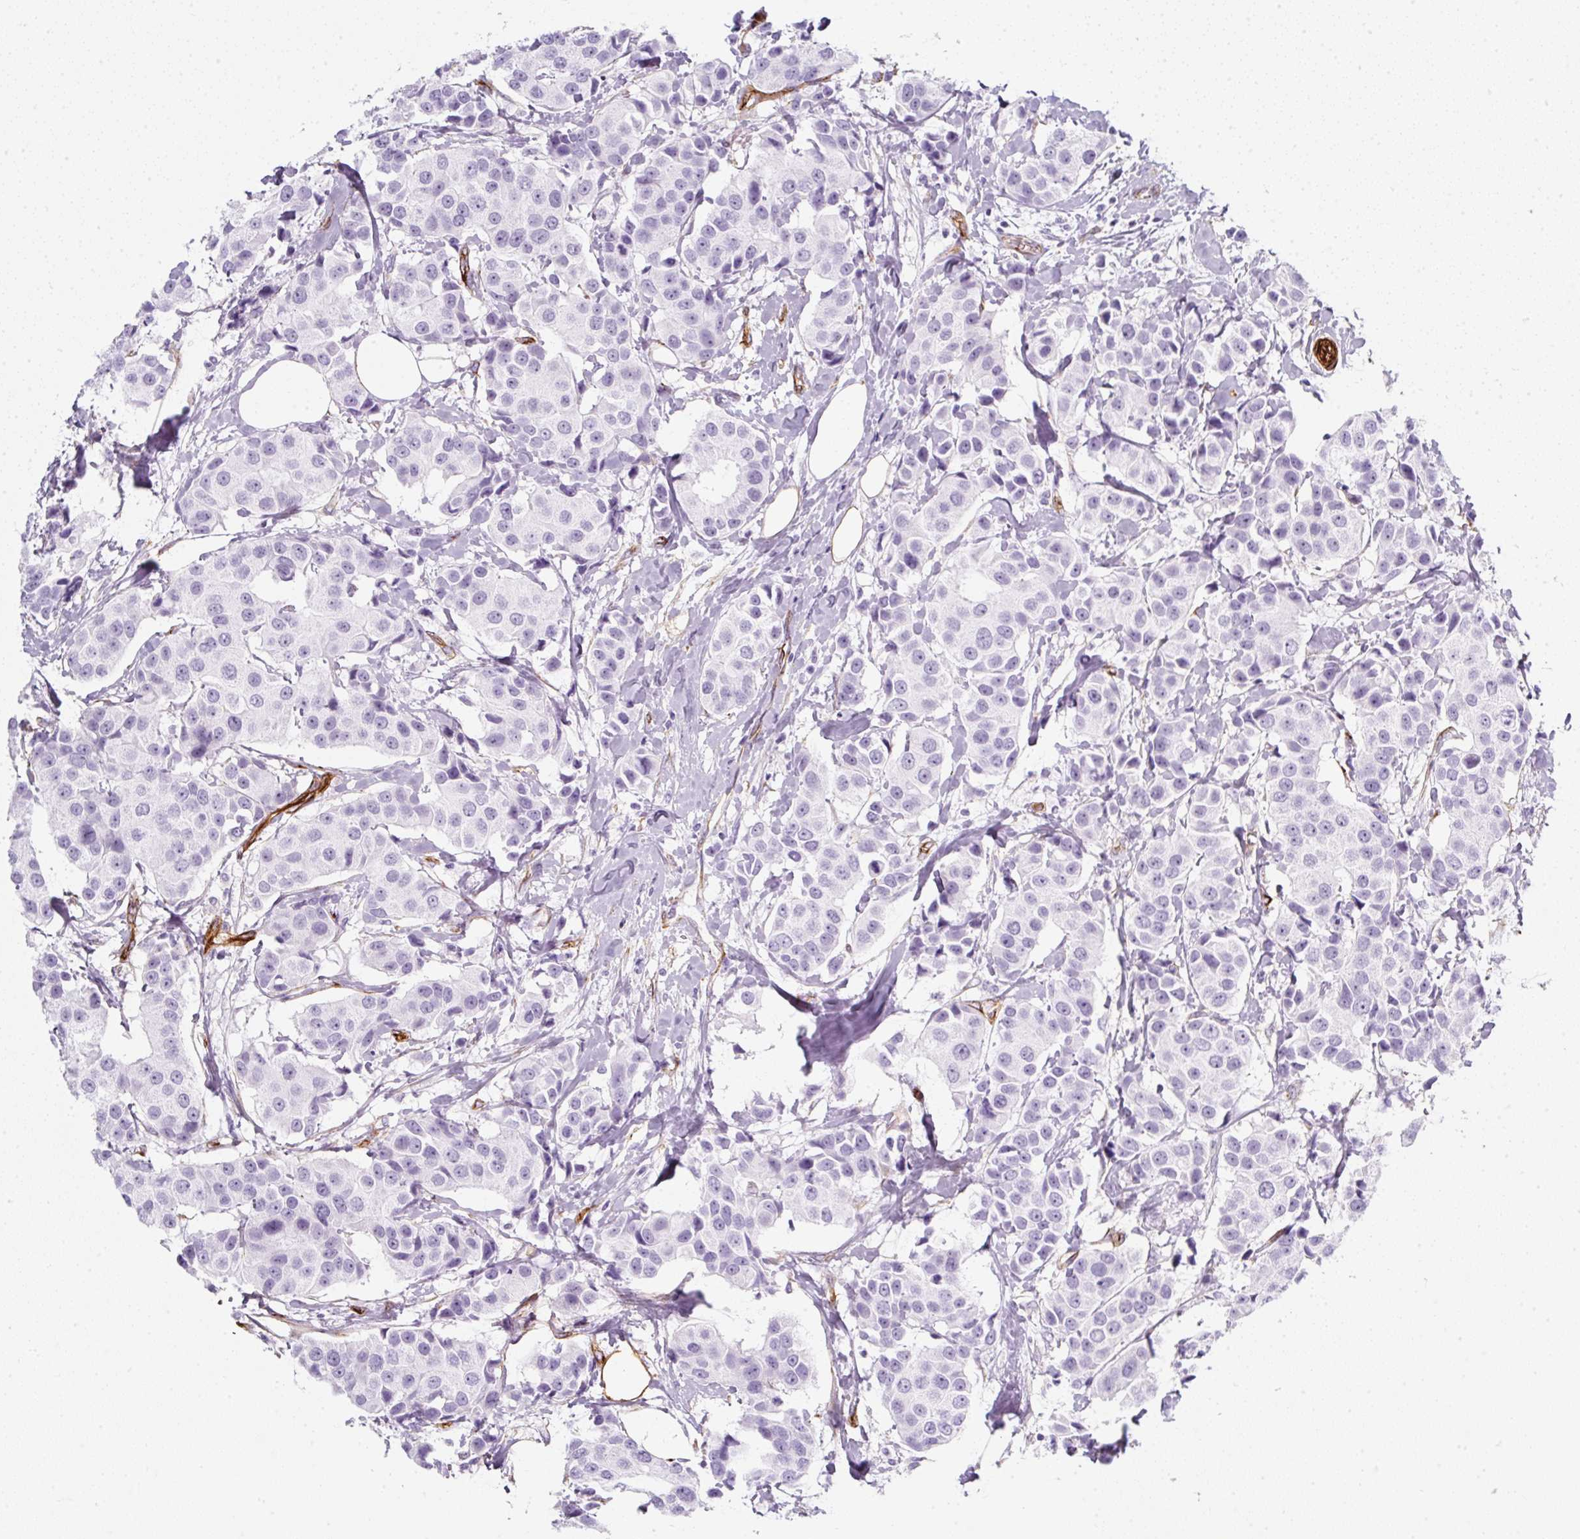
{"staining": {"intensity": "negative", "quantity": "none", "location": "none"}, "tissue": "breast cancer", "cell_type": "Tumor cells", "image_type": "cancer", "snomed": [{"axis": "morphology", "description": "Normal tissue, NOS"}, {"axis": "morphology", "description": "Duct carcinoma"}, {"axis": "topography", "description": "Breast"}], "caption": "The histopathology image displays no staining of tumor cells in infiltrating ductal carcinoma (breast).", "gene": "CAVIN3", "patient": {"sex": "female", "age": 39}}